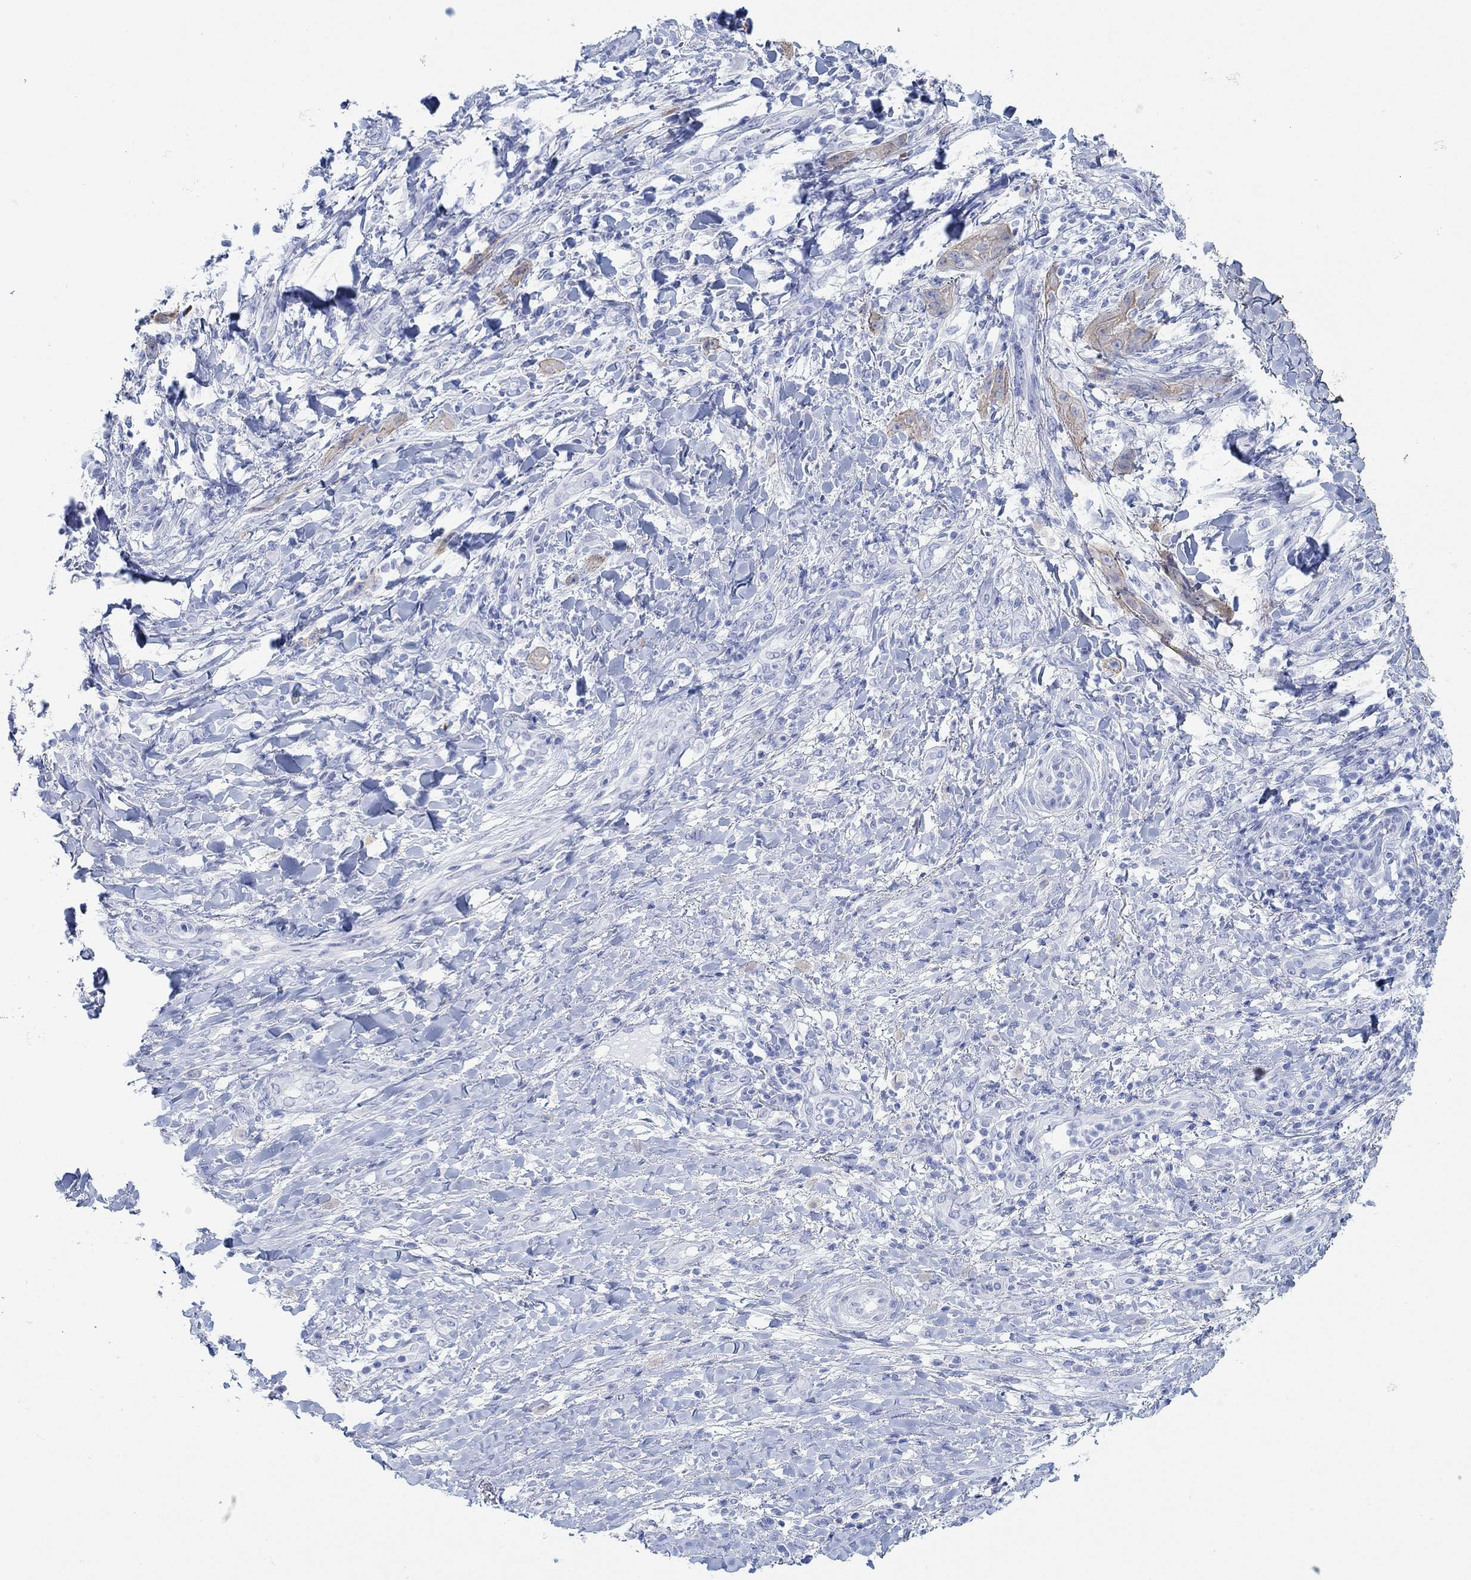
{"staining": {"intensity": "weak", "quantity": "25%-75%", "location": "cytoplasmic/membranous"}, "tissue": "skin cancer", "cell_type": "Tumor cells", "image_type": "cancer", "snomed": [{"axis": "morphology", "description": "Squamous cell carcinoma, NOS"}, {"axis": "topography", "description": "Skin"}], "caption": "Skin cancer (squamous cell carcinoma) tissue displays weak cytoplasmic/membranous staining in approximately 25%-75% of tumor cells, visualized by immunohistochemistry.", "gene": "AK8", "patient": {"sex": "male", "age": 62}}